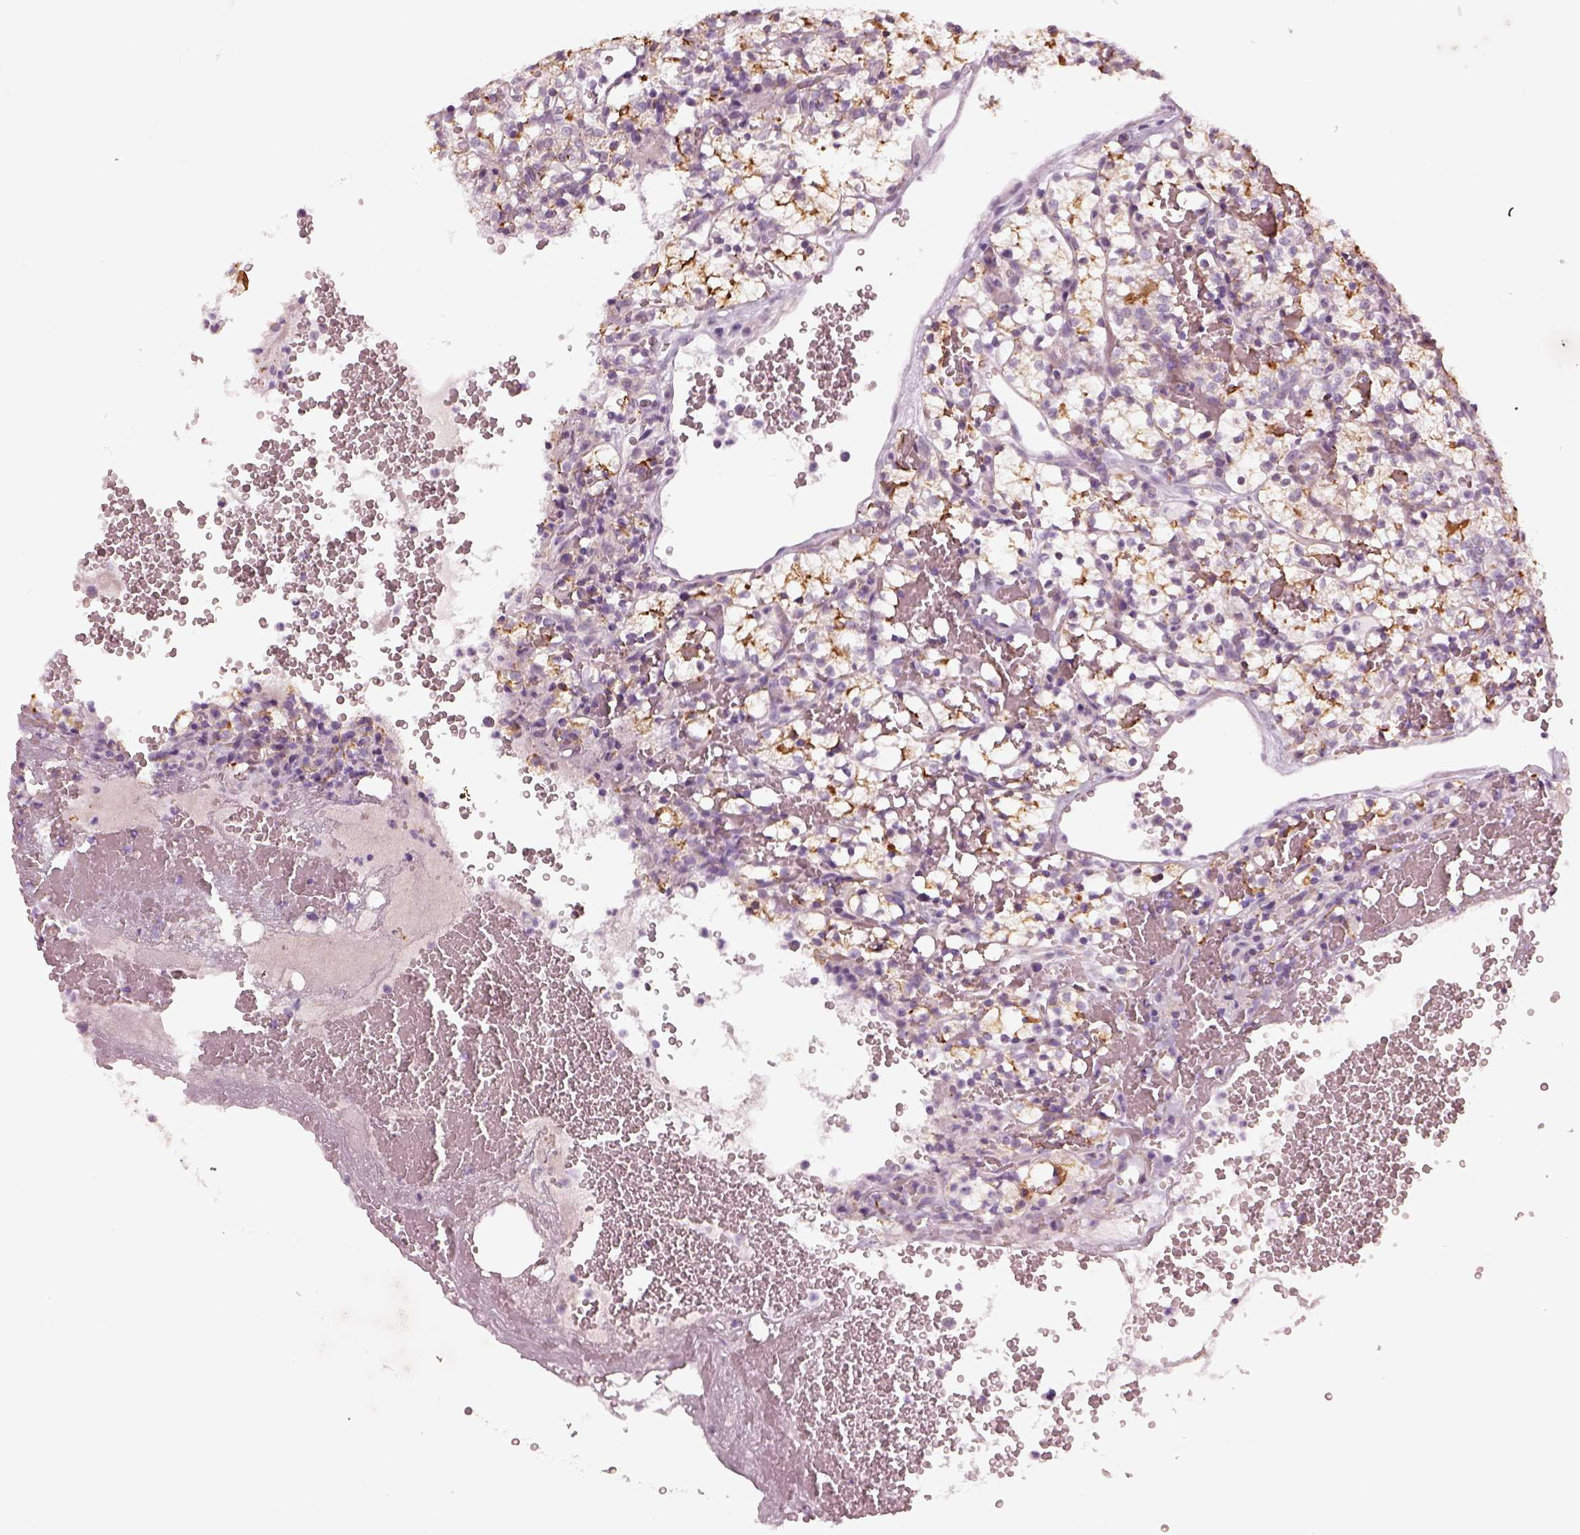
{"staining": {"intensity": "moderate", "quantity": "<25%", "location": "cytoplasmic/membranous"}, "tissue": "renal cancer", "cell_type": "Tumor cells", "image_type": "cancer", "snomed": [{"axis": "morphology", "description": "Adenocarcinoma, NOS"}, {"axis": "topography", "description": "Kidney"}], "caption": "Immunohistochemistry (IHC) photomicrograph of renal cancer stained for a protein (brown), which displays low levels of moderate cytoplasmic/membranous expression in about <25% of tumor cells.", "gene": "LRRIQ3", "patient": {"sex": "female", "age": 69}}